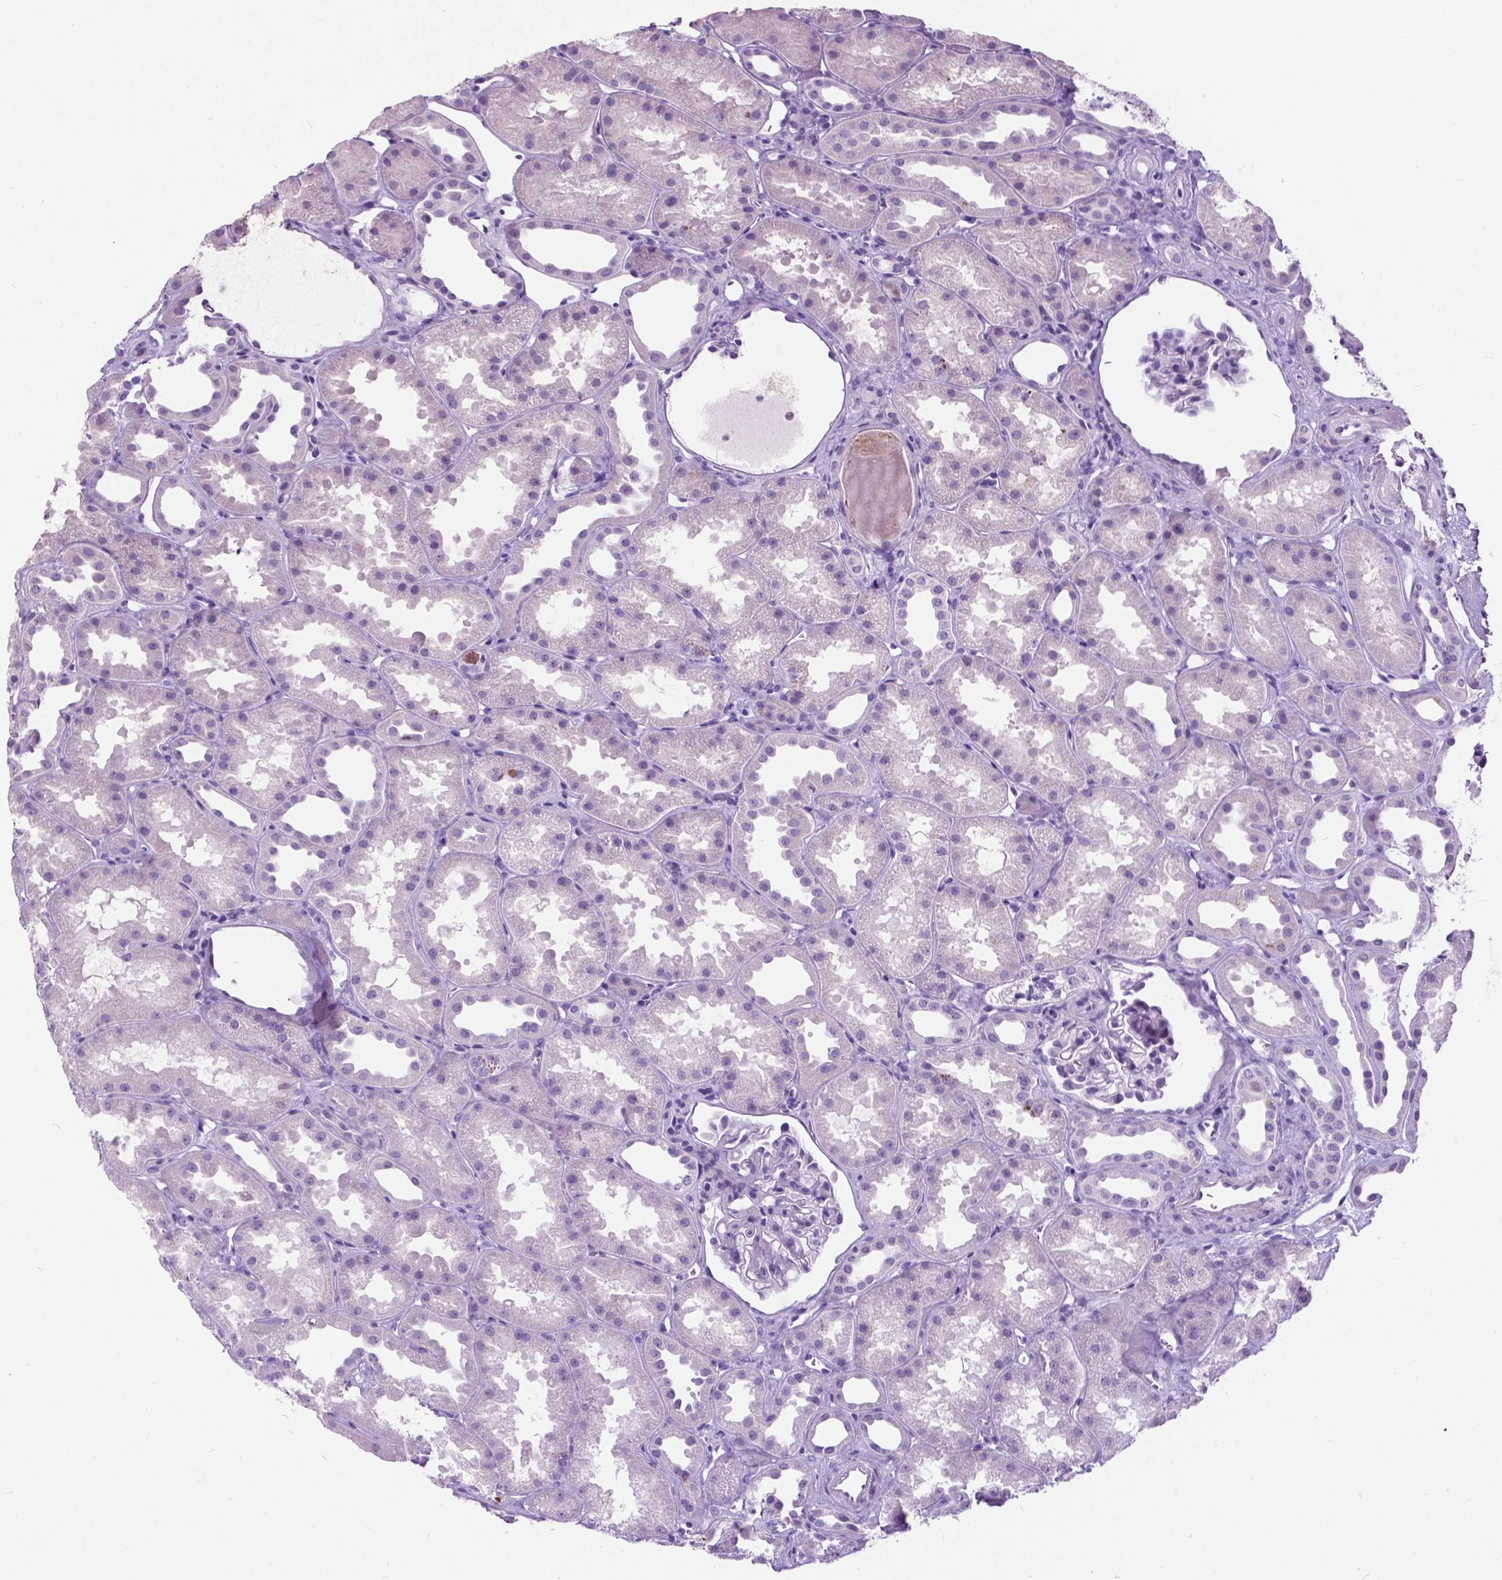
{"staining": {"intensity": "negative", "quantity": "none", "location": "none"}, "tissue": "kidney", "cell_type": "Cells in glomeruli", "image_type": "normal", "snomed": [{"axis": "morphology", "description": "Normal tissue, NOS"}, {"axis": "topography", "description": "Kidney"}], "caption": "Histopathology image shows no significant protein positivity in cells in glomeruli of benign kidney.", "gene": "ARMS2", "patient": {"sex": "male", "age": 61}}